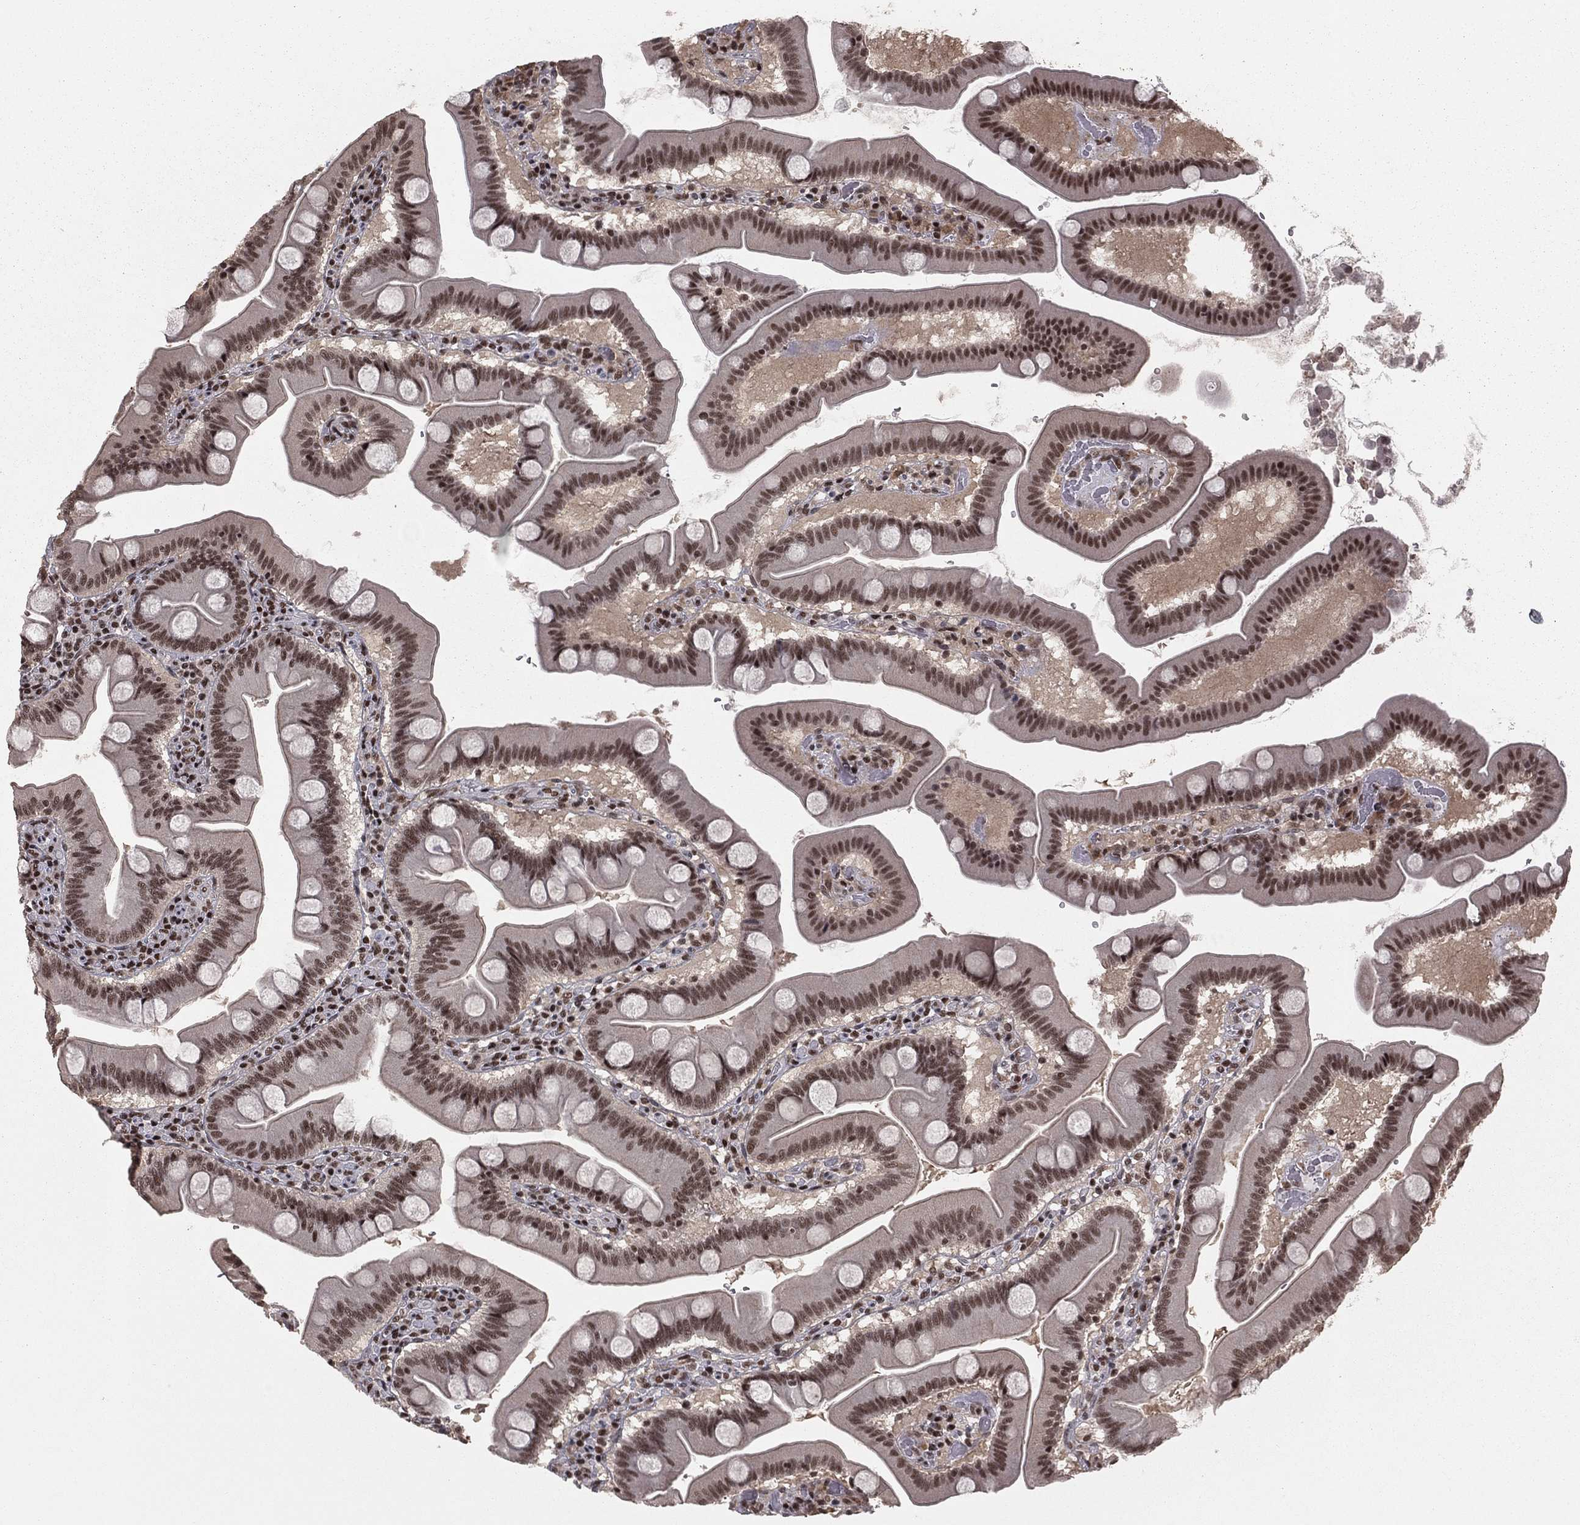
{"staining": {"intensity": "strong", "quantity": ">75%", "location": "nuclear"}, "tissue": "duodenum", "cell_type": "Glandular cells", "image_type": "normal", "snomed": [{"axis": "morphology", "description": "Normal tissue, NOS"}, {"axis": "topography", "description": "Duodenum"}], "caption": "Brown immunohistochemical staining in benign duodenum demonstrates strong nuclear positivity in about >75% of glandular cells.", "gene": "NFYB", "patient": {"sex": "male", "age": 59}}